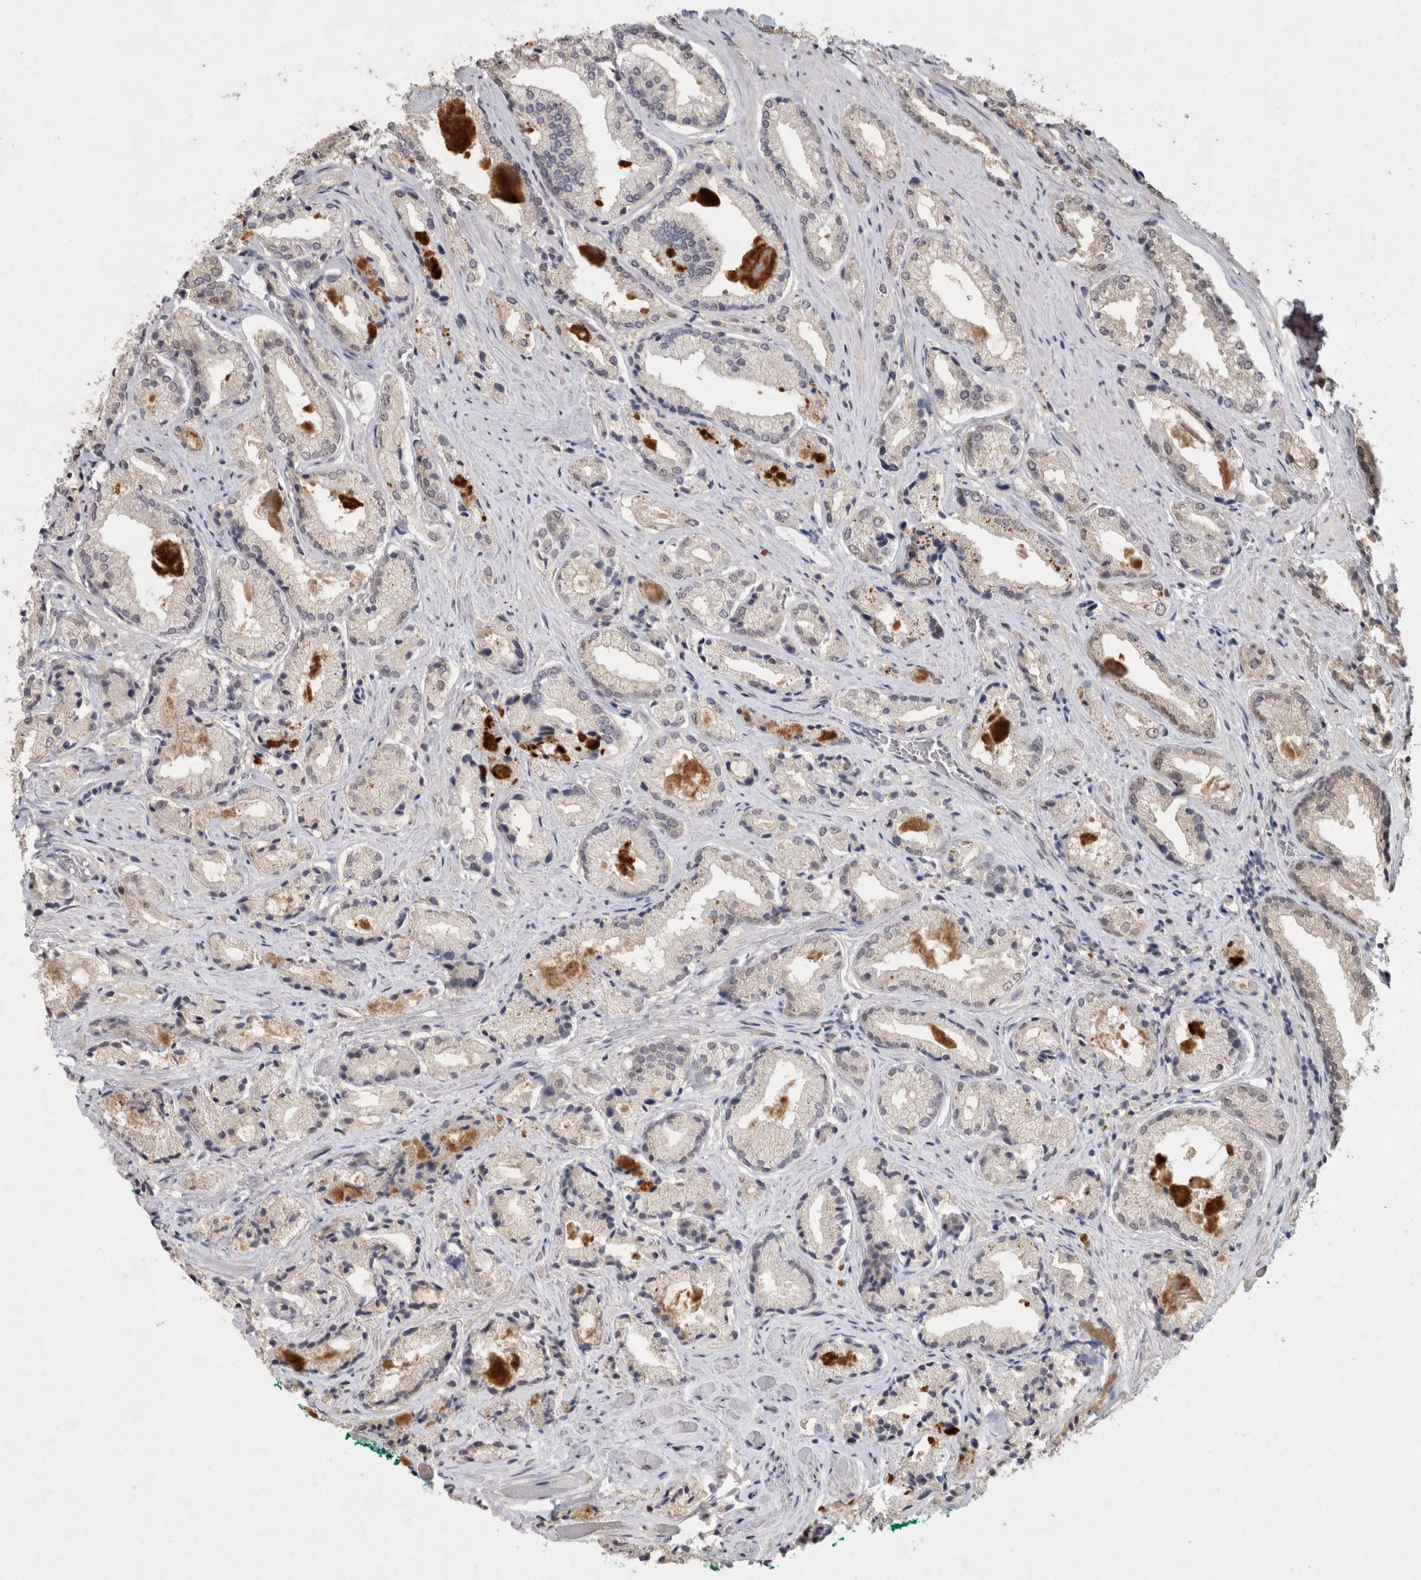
{"staining": {"intensity": "weak", "quantity": "<25%", "location": "nuclear"}, "tissue": "prostate cancer", "cell_type": "Tumor cells", "image_type": "cancer", "snomed": [{"axis": "morphology", "description": "Adenocarcinoma, Low grade"}, {"axis": "topography", "description": "Prostate"}], "caption": "This is a photomicrograph of IHC staining of prostate adenocarcinoma (low-grade), which shows no expression in tumor cells.", "gene": "XRCC5", "patient": {"sex": "male", "age": 62}}